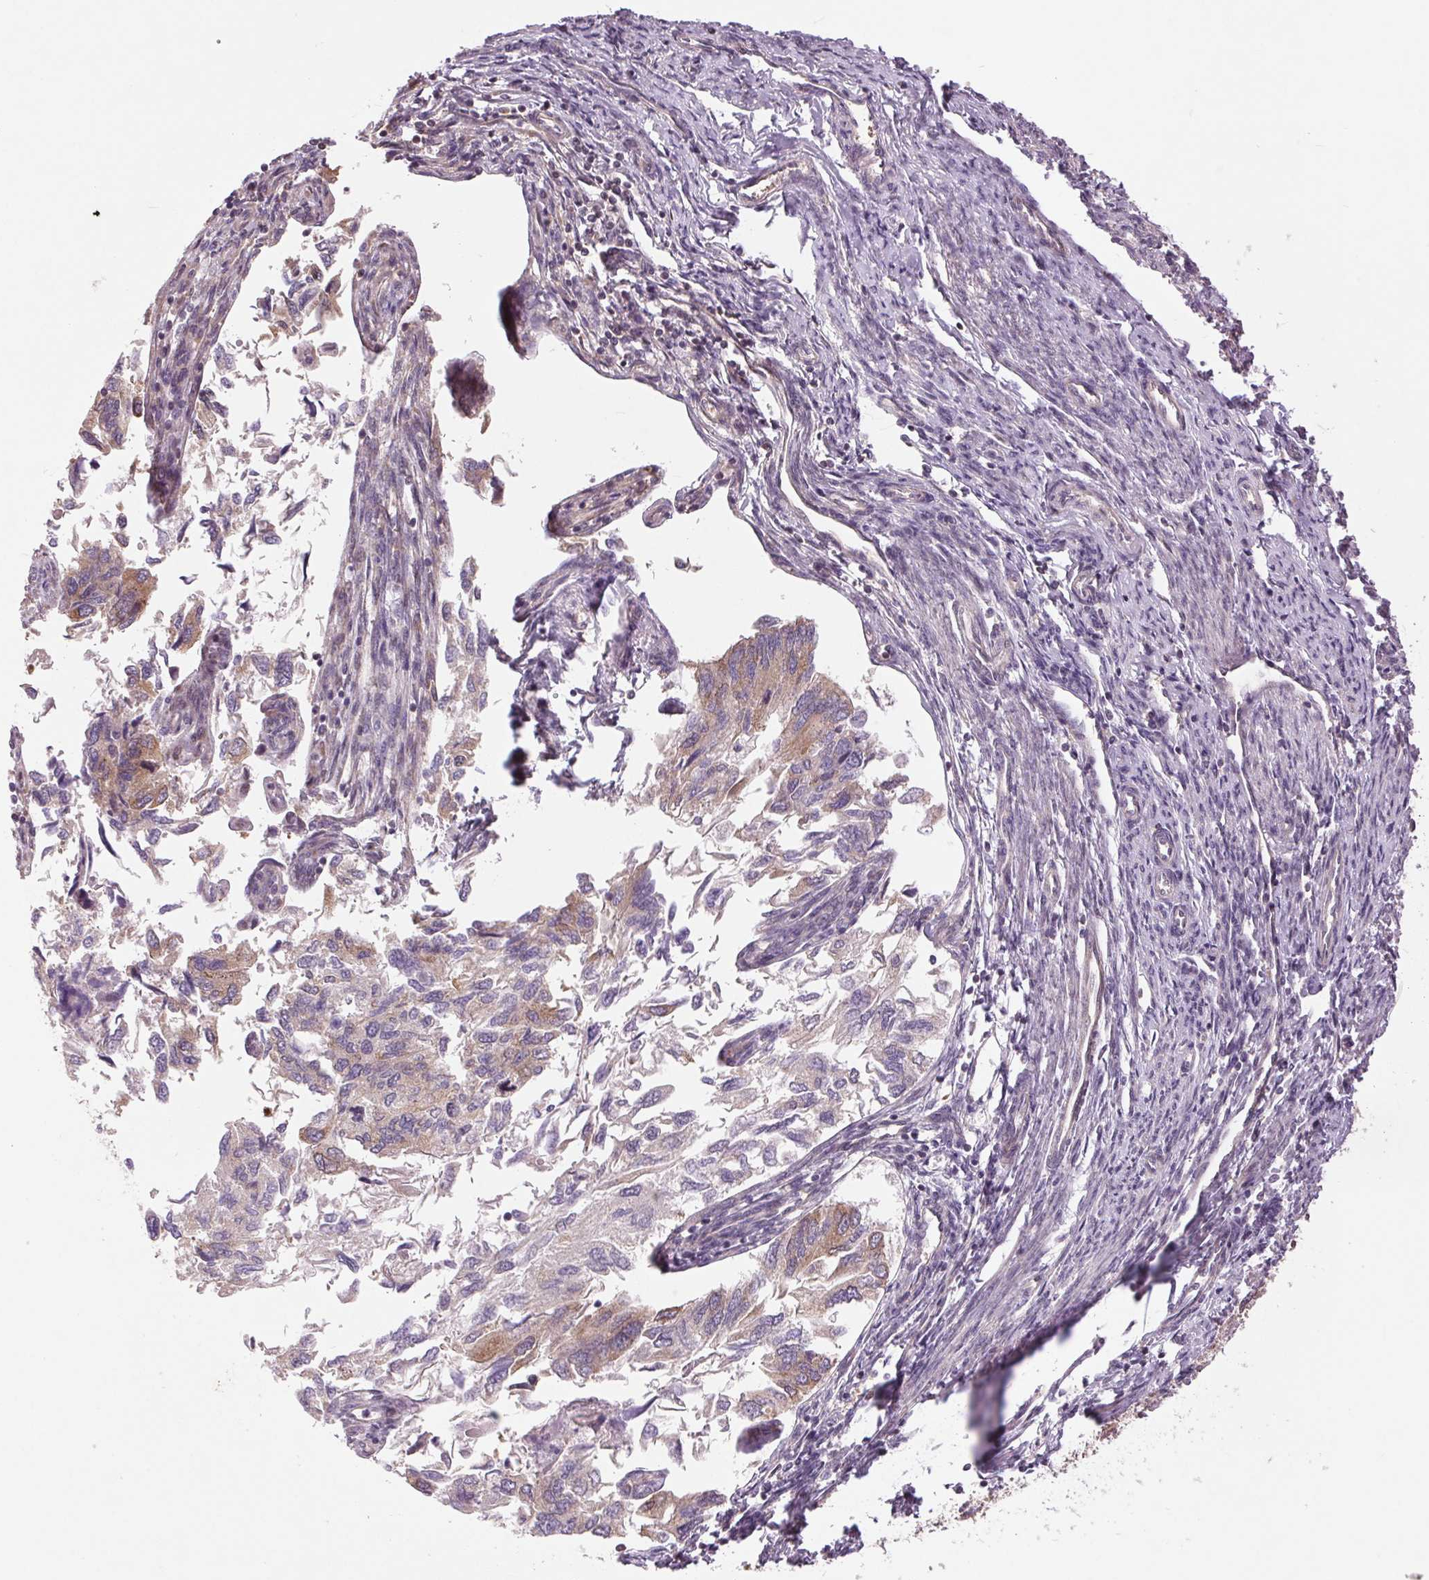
{"staining": {"intensity": "weak", "quantity": "25%-75%", "location": "cytoplasmic/membranous"}, "tissue": "endometrial cancer", "cell_type": "Tumor cells", "image_type": "cancer", "snomed": [{"axis": "morphology", "description": "Carcinoma, NOS"}, {"axis": "topography", "description": "Uterus"}], "caption": "The photomicrograph displays staining of carcinoma (endometrial), revealing weak cytoplasmic/membranous protein positivity (brown color) within tumor cells. (IHC, brightfield microscopy, high magnification).", "gene": "BTF3L4", "patient": {"sex": "female", "age": 76}}